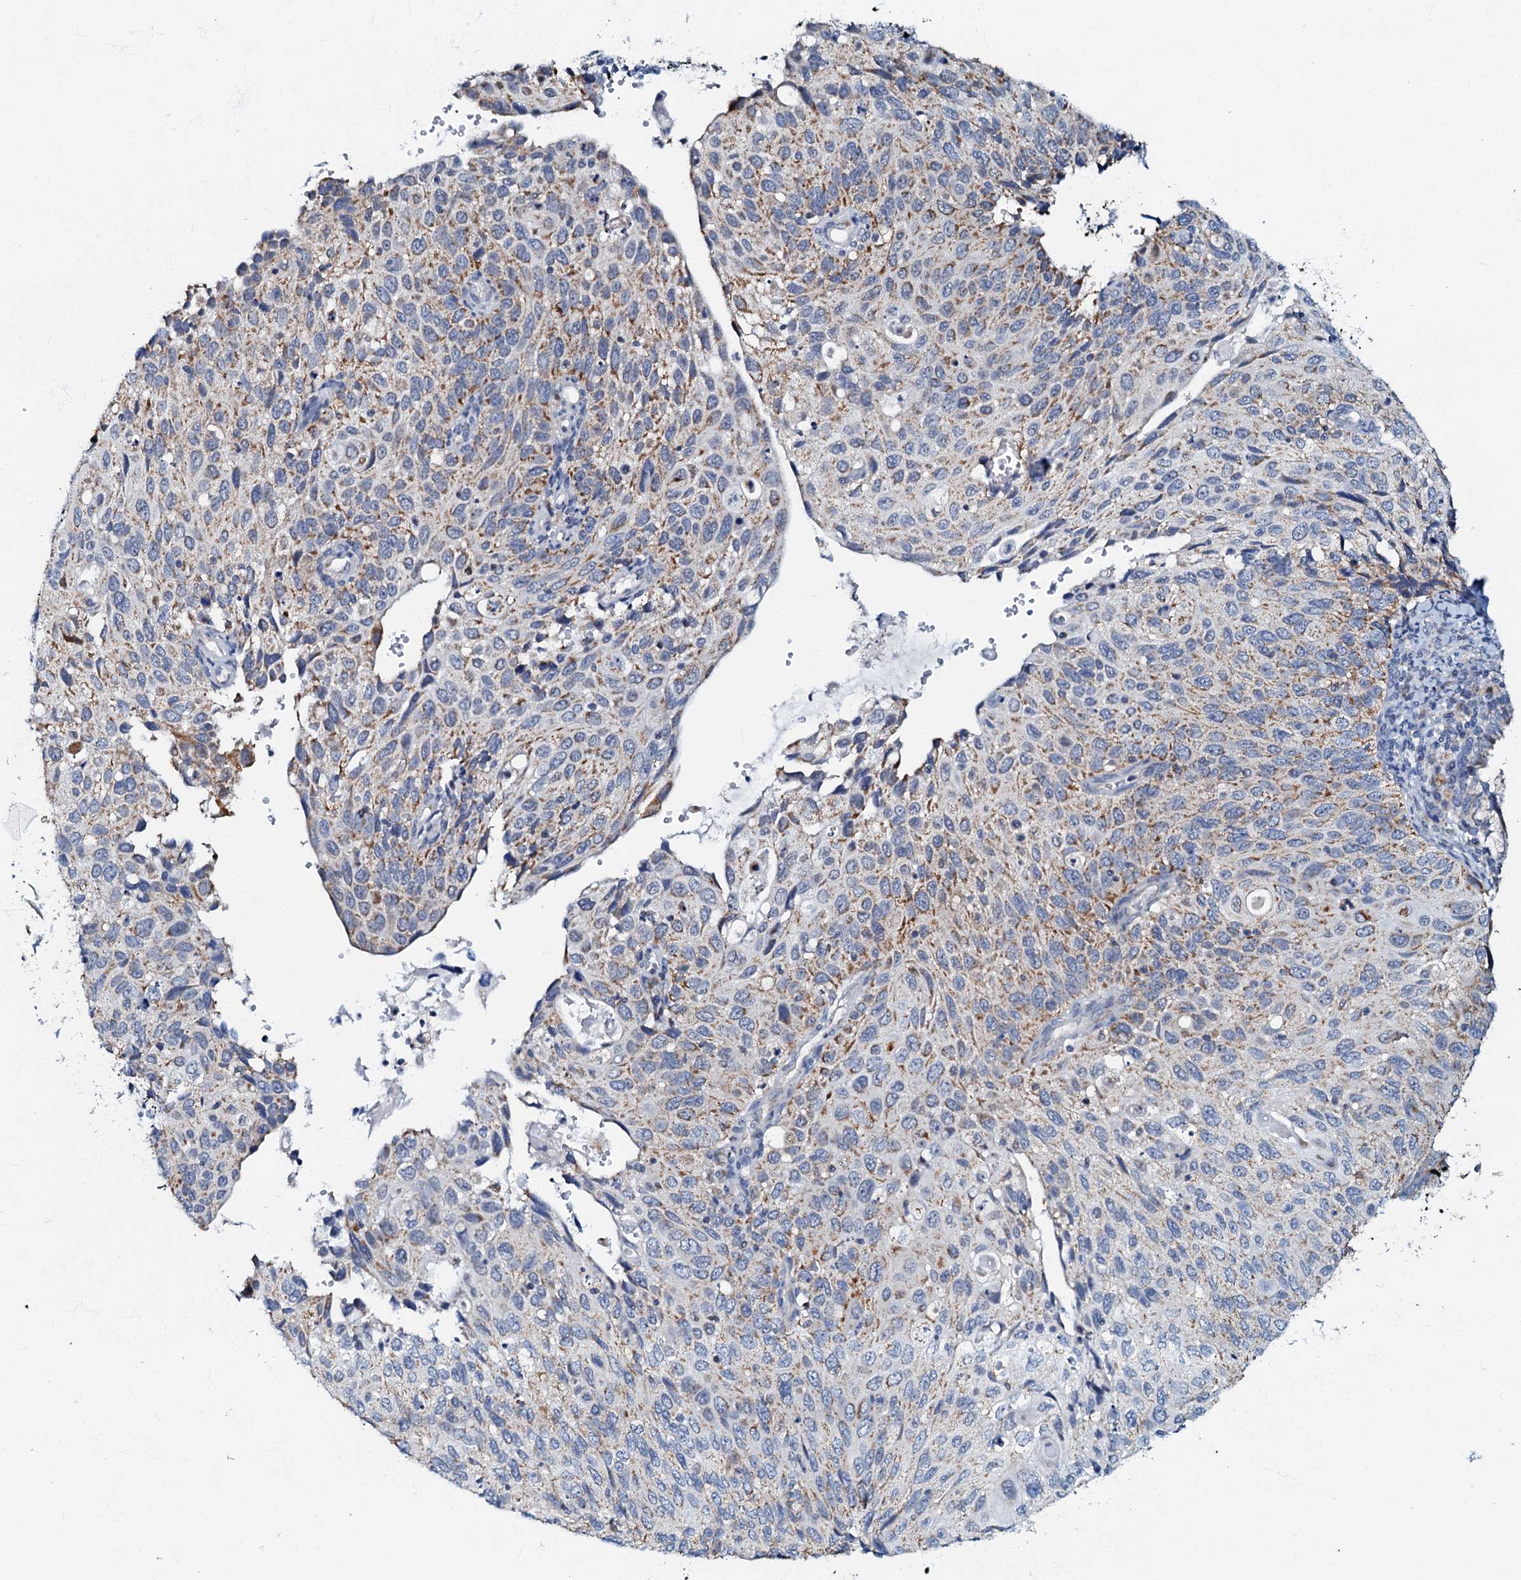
{"staining": {"intensity": "moderate", "quantity": "25%-75%", "location": "cytoplasmic/membranous"}, "tissue": "cervical cancer", "cell_type": "Tumor cells", "image_type": "cancer", "snomed": [{"axis": "morphology", "description": "Squamous cell carcinoma, NOS"}, {"axis": "topography", "description": "Cervix"}], "caption": "This histopathology image reveals IHC staining of cervical cancer, with medium moderate cytoplasmic/membranous staining in about 25%-75% of tumor cells.", "gene": "MRPL51", "patient": {"sex": "female", "age": 70}}